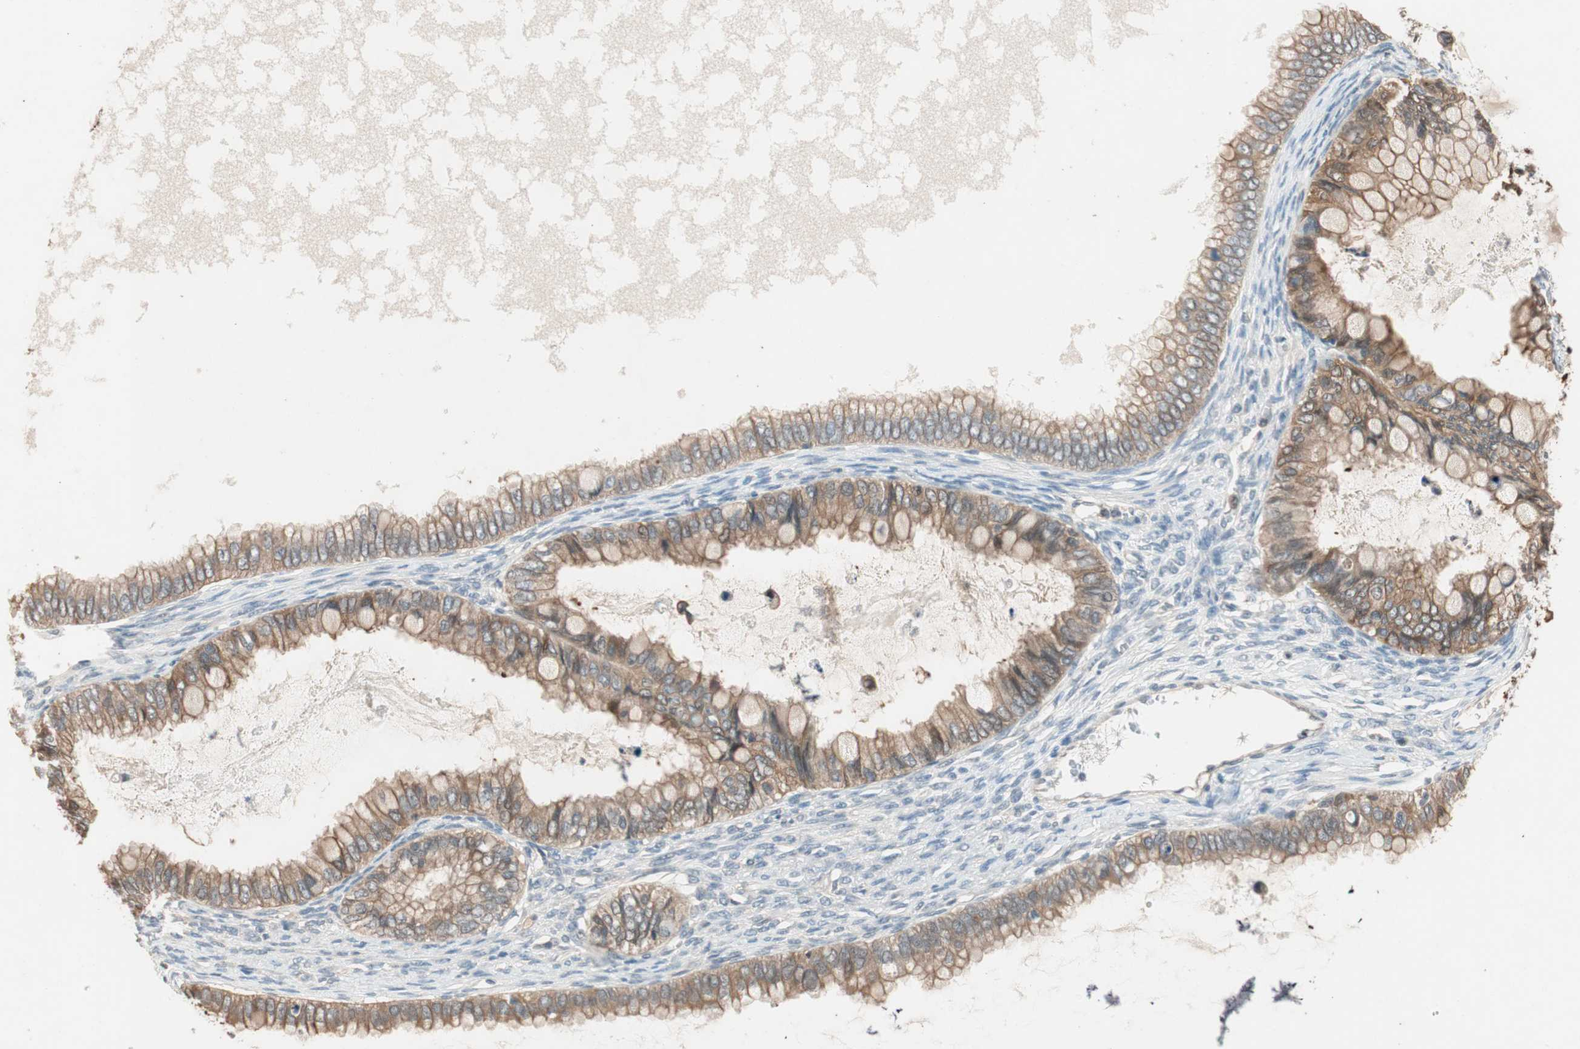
{"staining": {"intensity": "weak", "quantity": ">75%", "location": "cytoplasmic/membranous"}, "tissue": "ovarian cancer", "cell_type": "Tumor cells", "image_type": "cancer", "snomed": [{"axis": "morphology", "description": "Cystadenocarcinoma, mucinous, NOS"}, {"axis": "topography", "description": "Ovary"}], "caption": "Mucinous cystadenocarcinoma (ovarian) was stained to show a protein in brown. There is low levels of weak cytoplasmic/membranous expression in about >75% of tumor cells. The staining was performed using DAB (3,3'-diaminobenzidine) to visualize the protein expression in brown, while the nuclei were stained in blue with hematoxylin (Magnification: 20x).", "gene": "SERPINB5", "patient": {"sex": "female", "age": 80}}